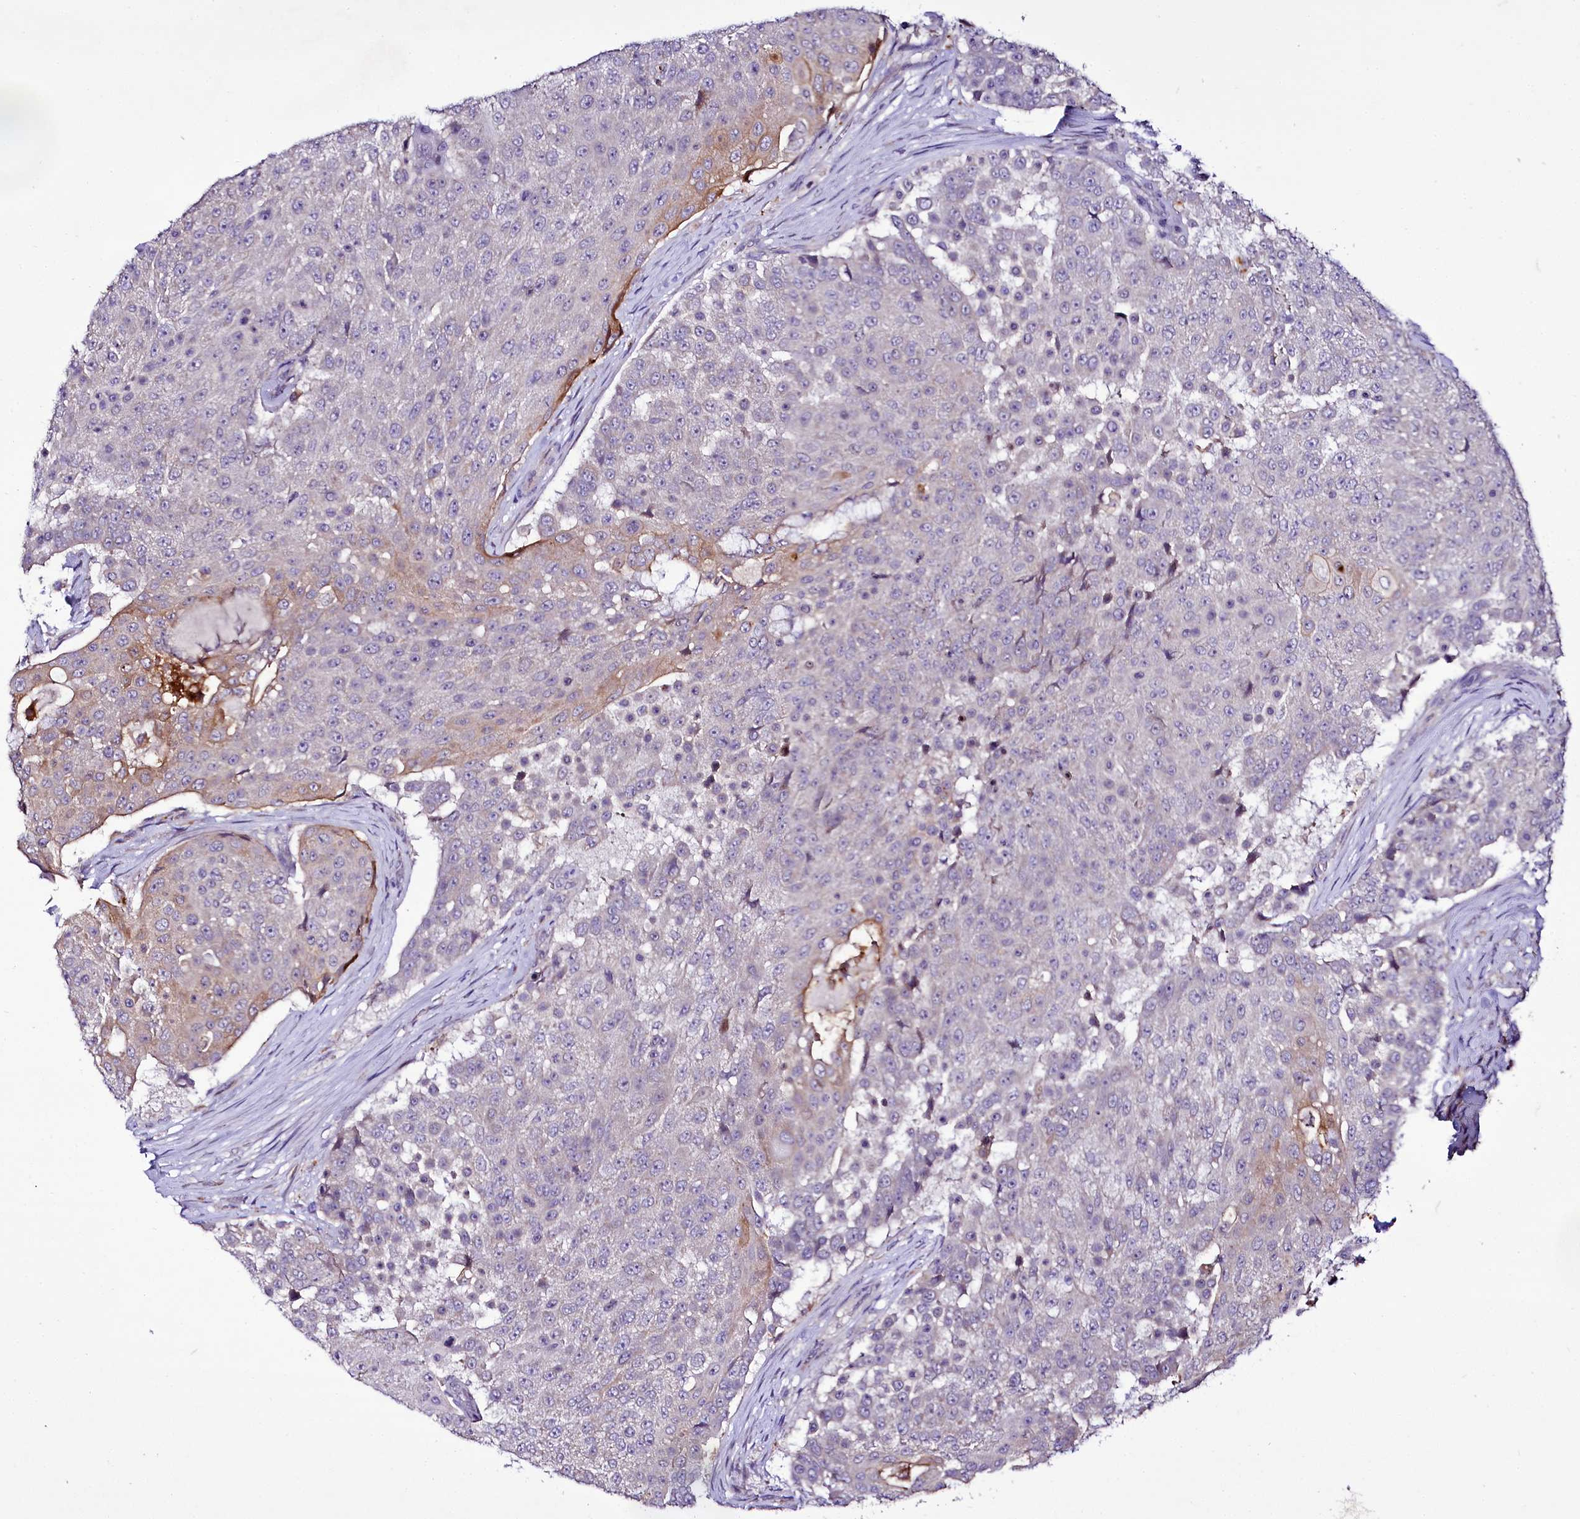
{"staining": {"intensity": "weak", "quantity": "<25%", "location": "cytoplasmic/membranous"}, "tissue": "urothelial cancer", "cell_type": "Tumor cells", "image_type": "cancer", "snomed": [{"axis": "morphology", "description": "Urothelial carcinoma, High grade"}, {"axis": "topography", "description": "Urinary bladder"}], "caption": "Urothelial cancer stained for a protein using immunohistochemistry demonstrates no staining tumor cells.", "gene": "ZC3H12C", "patient": {"sex": "female", "age": 63}}